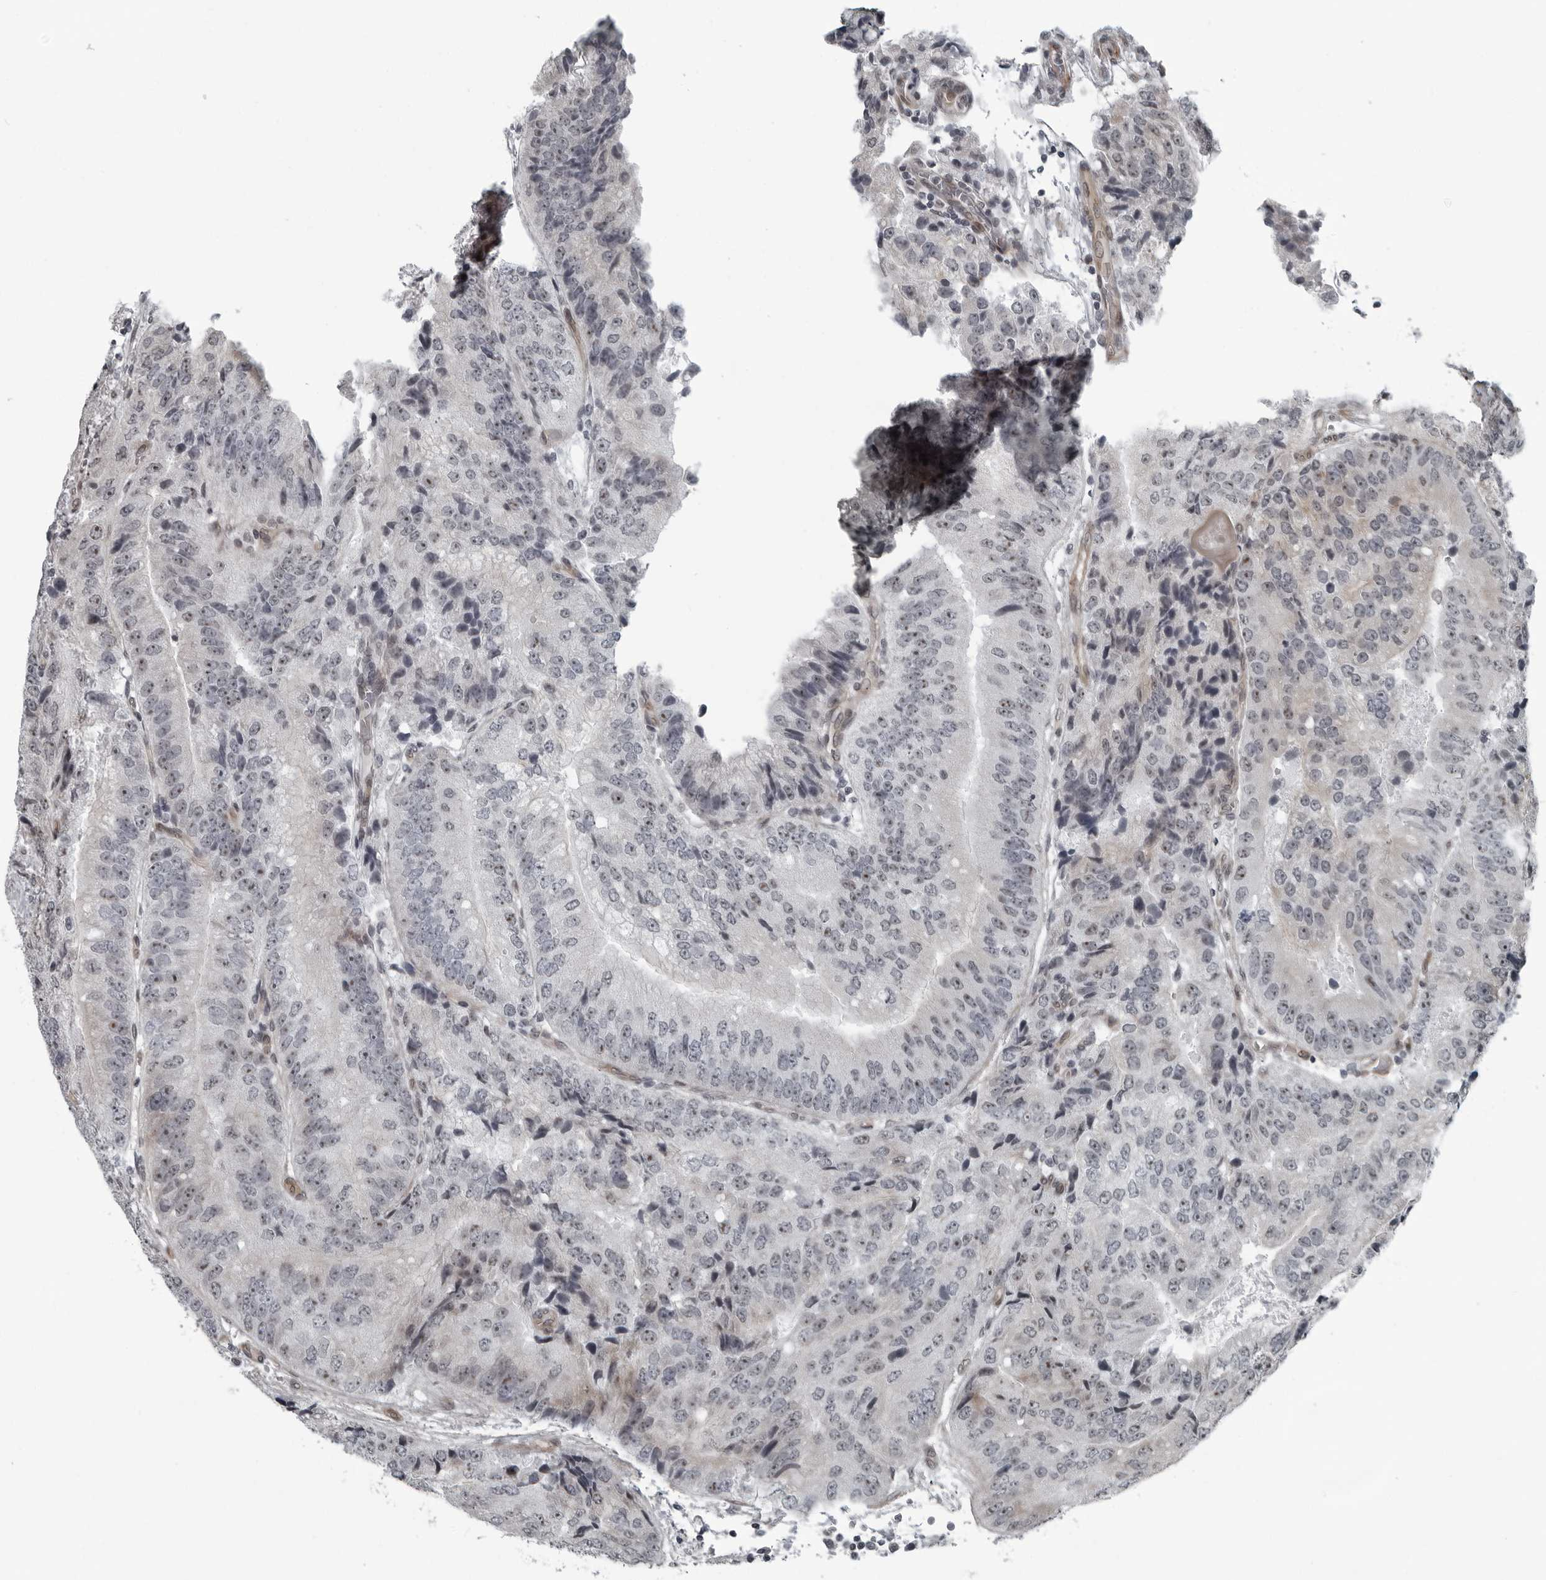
{"staining": {"intensity": "moderate", "quantity": "<25%", "location": "nuclear"}, "tissue": "prostate cancer", "cell_type": "Tumor cells", "image_type": "cancer", "snomed": [{"axis": "morphology", "description": "Adenocarcinoma, High grade"}, {"axis": "topography", "description": "Prostate"}], "caption": "Prostate cancer tissue exhibits moderate nuclear positivity in approximately <25% of tumor cells, visualized by immunohistochemistry.", "gene": "FAM102B", "patient": {"sex": "male", "age": 70}}